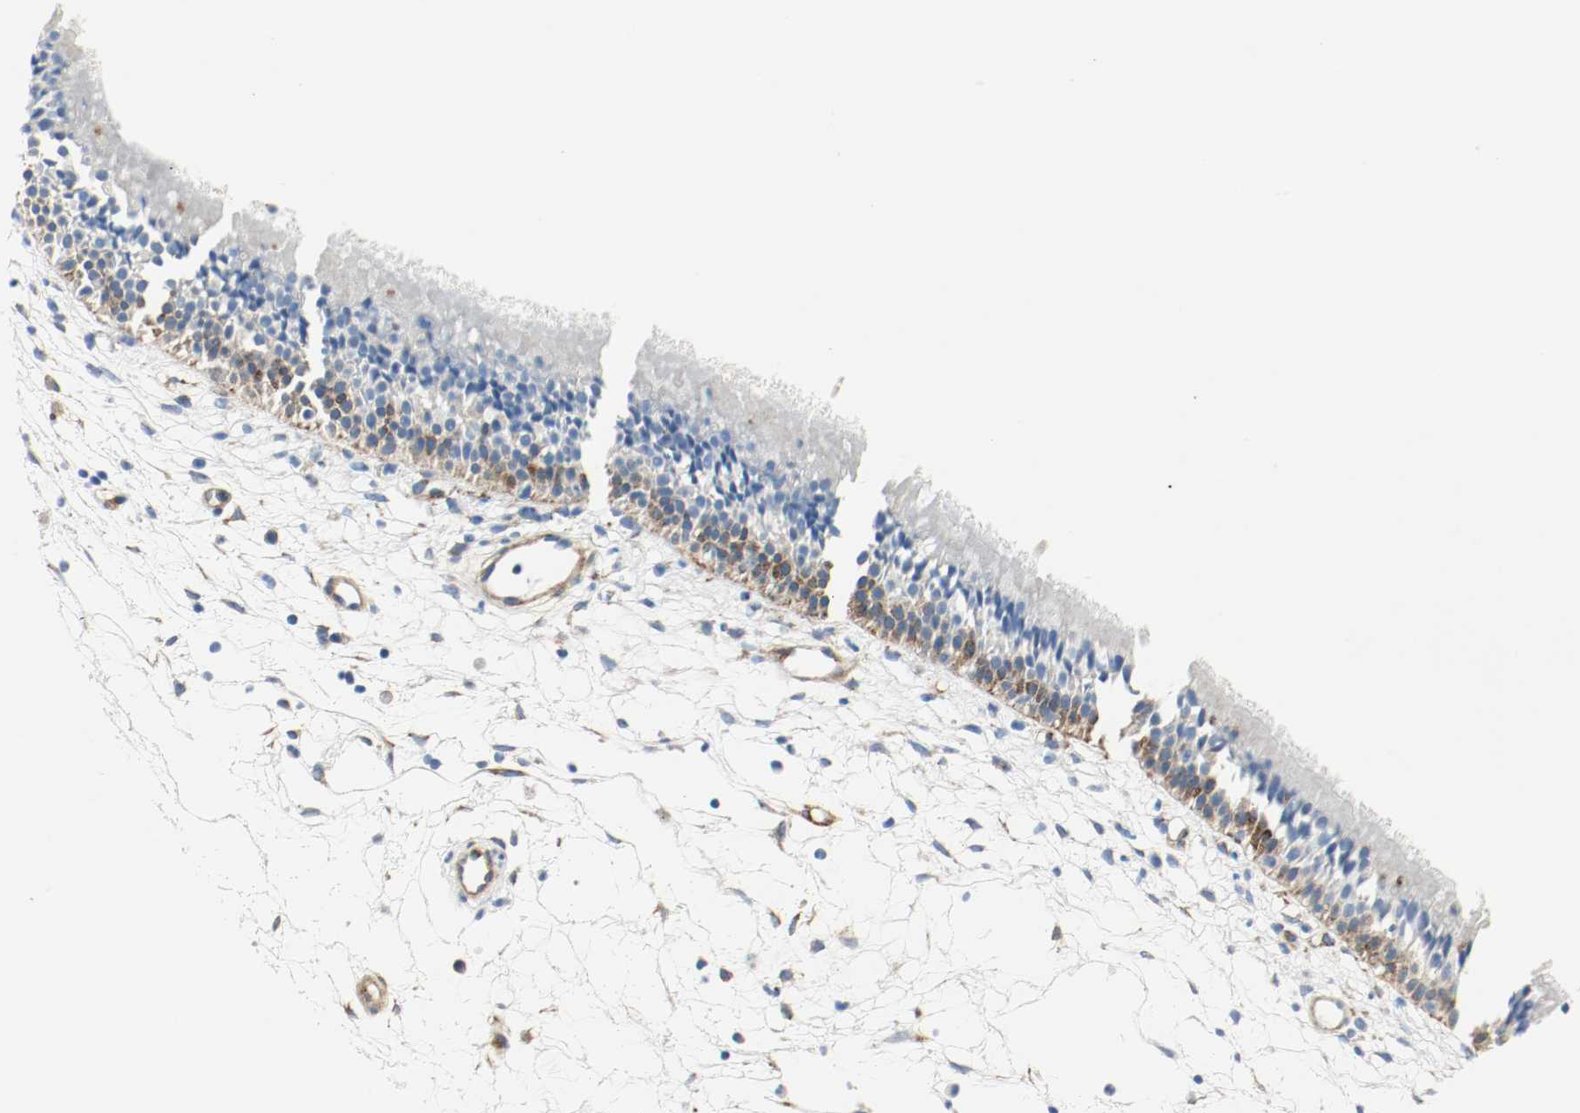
{"staining": {"intensity": "moderate", "quantity": "25%-75%", "location": "cytoplasmic/membranous"}, "tissue": "nasopharynx", "cell_type": "Respiratory epithelial cells", "image_type": "normal", "snomed": [{"axis": "morphology", "description": "Normal tissue, NOS"}, {"axis": "topography", "description": "Nasopharynx"}], "caption": "Immunohistochemical staining of benign human nasopharynx demonstrates 25%-75% levels of moderate cytoplasmic/membranous protein expression in approximately 25%-75% of respiratory epithelial cells.", "gene": "LAMB1", "patient": {"sex": "female", "age": 54}}